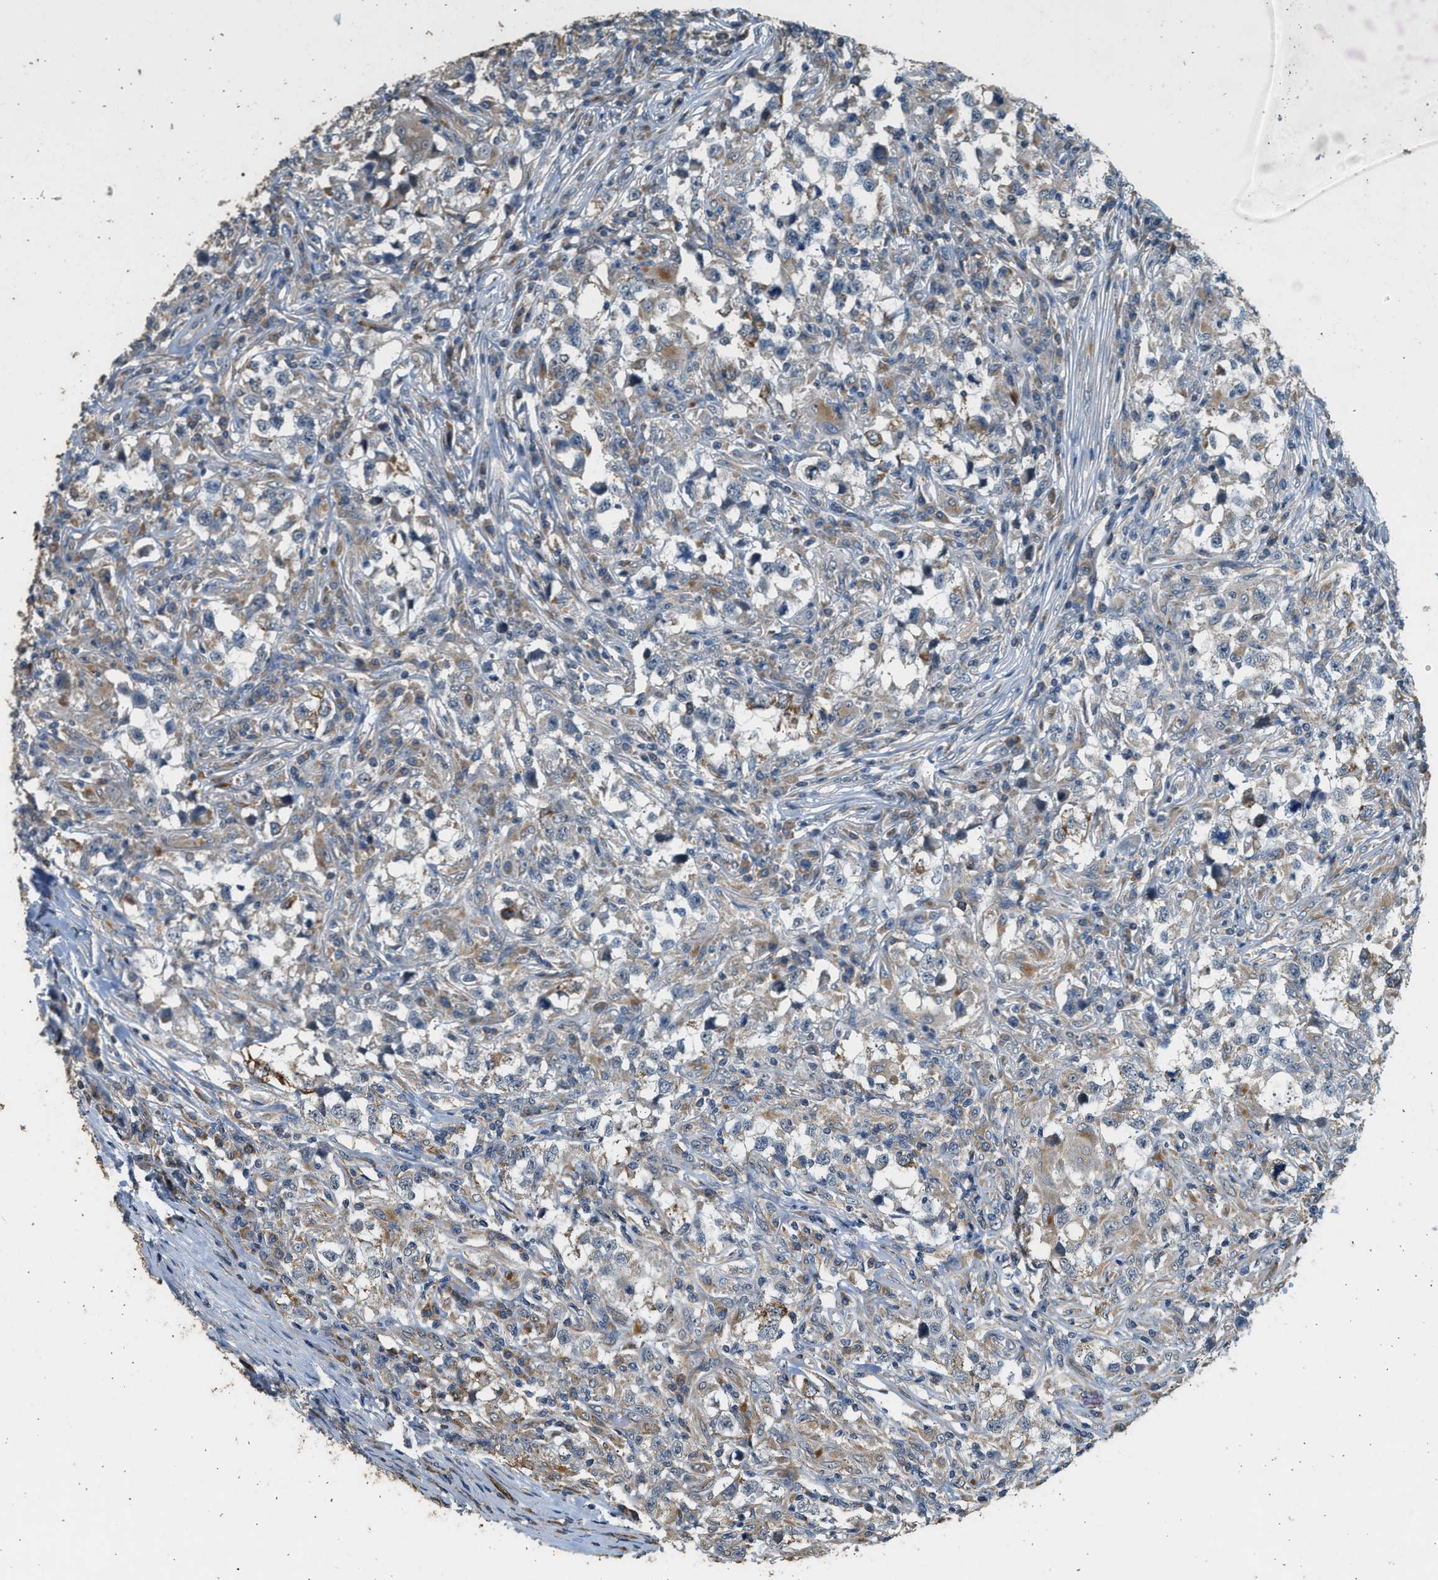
{"staining": {"intensity": "weak", "quantity": ">75%", "location": "cytoplasmic/membranous"}, "tissue": "testis cancer", "cell_type": "Tumor cells", "image_type": "cancer", "snomed": [{"axis": "morphology", "description": "Carcinoma, Embryonal, NOS"}, {"axis": "topography", "description": "Testis"}], "caption": "Brown immunohistochemical staining in human testis cancer (embryonal carcinoma) exhibits weak cytoplasmic/membranous staining in approximately >75% of tumor cells.", "gene": "PCLO", "patient": {"sex": "male", "age": 21}}